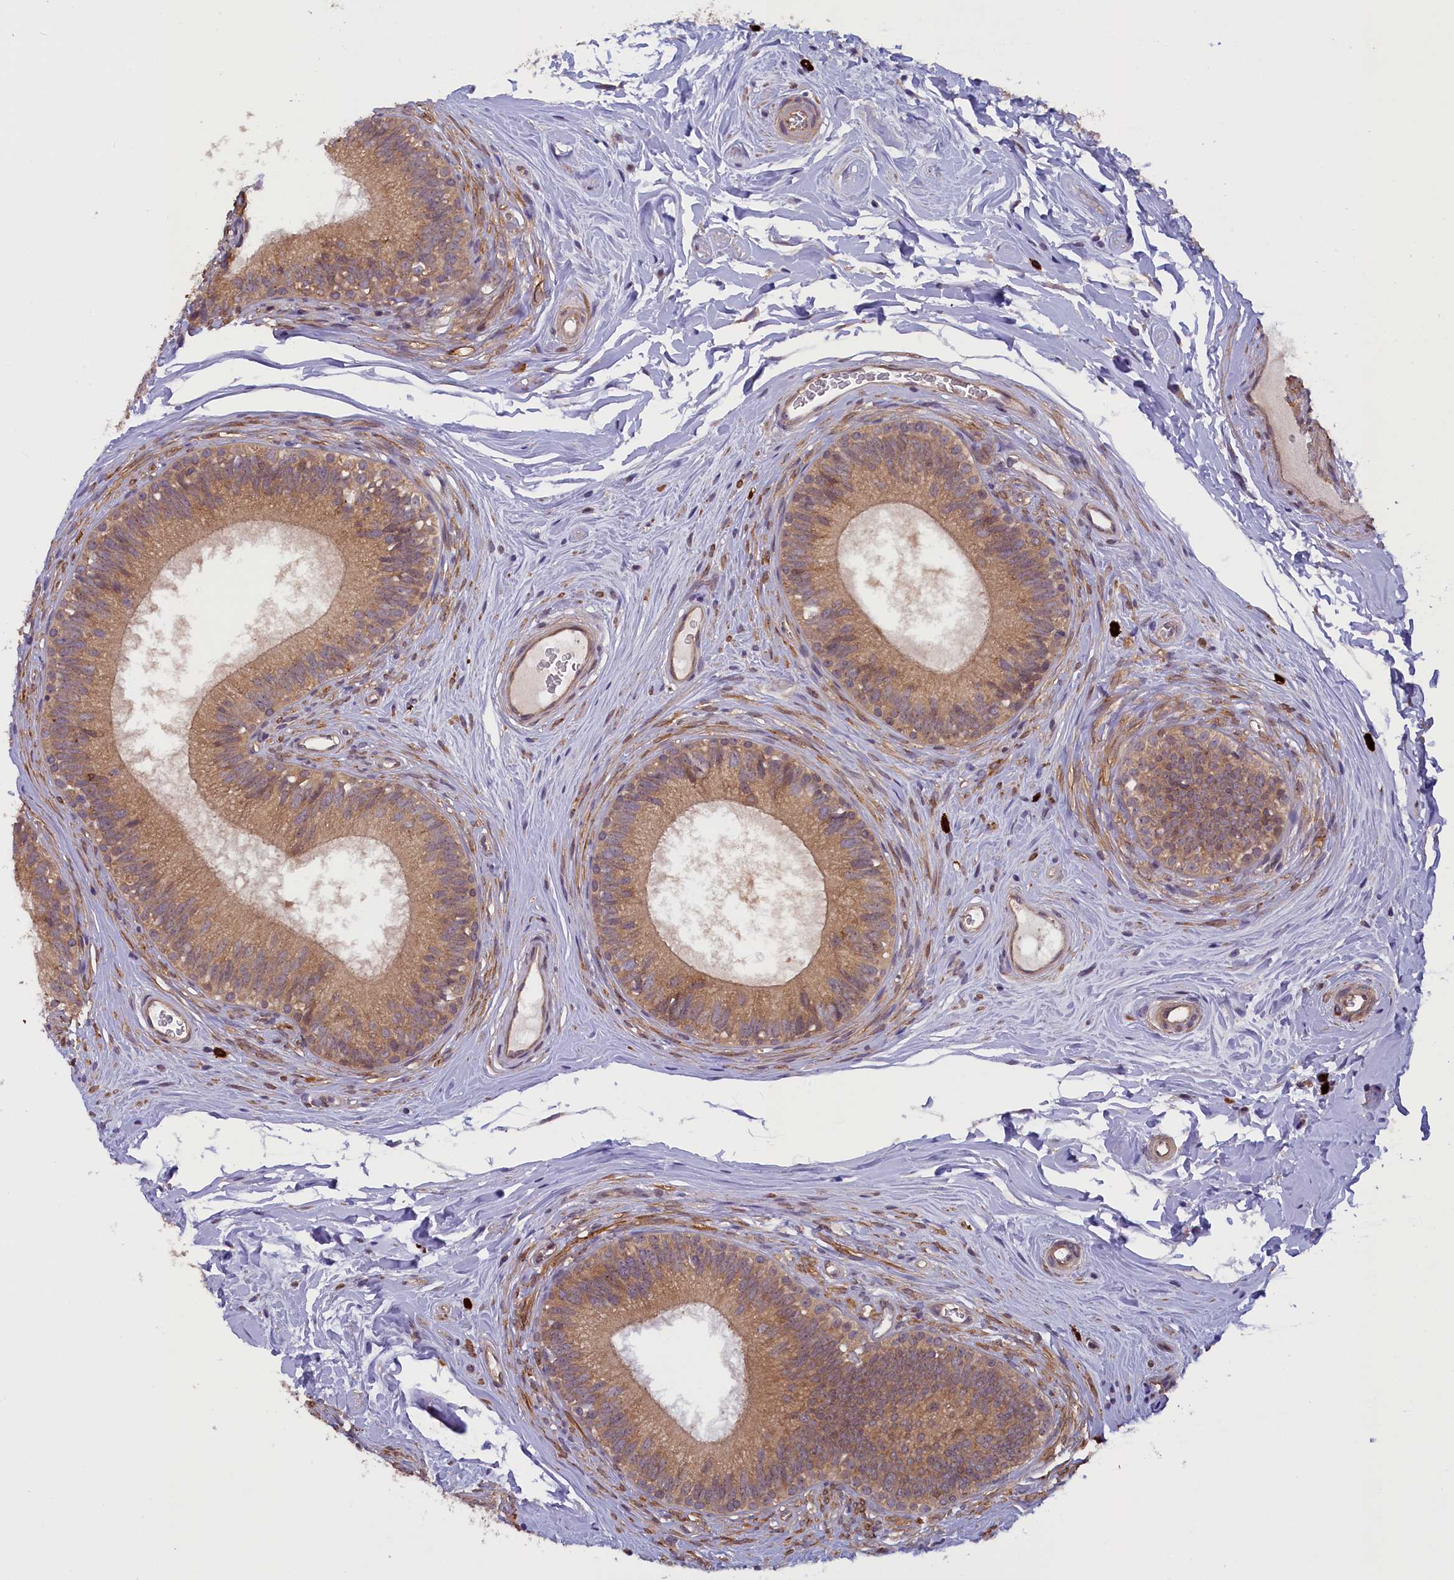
{"staining": {"intensity": "moderate", "quantity": ">75%", "location": "cytoplasmic/membranous"}, "tissue": "epididymis", "cell_type": "Glandular cells", "image_type": "normal", "snomed": [{"axis": "morphology", "description": "Normal tissue, NOS"}, {"axis": "topography", "description": "Epididymis"}], "caption": "Epididymis stained with DAB (3,3'-diaminobenzidine) immunohistochemistry (IHC) exhibits medium levels of moderate cytoplasmic/membranous positivity in approximately >75% of glandular cells.", "gene": "CCDC9B", "patient": {"sex": "male", "age": 33}}